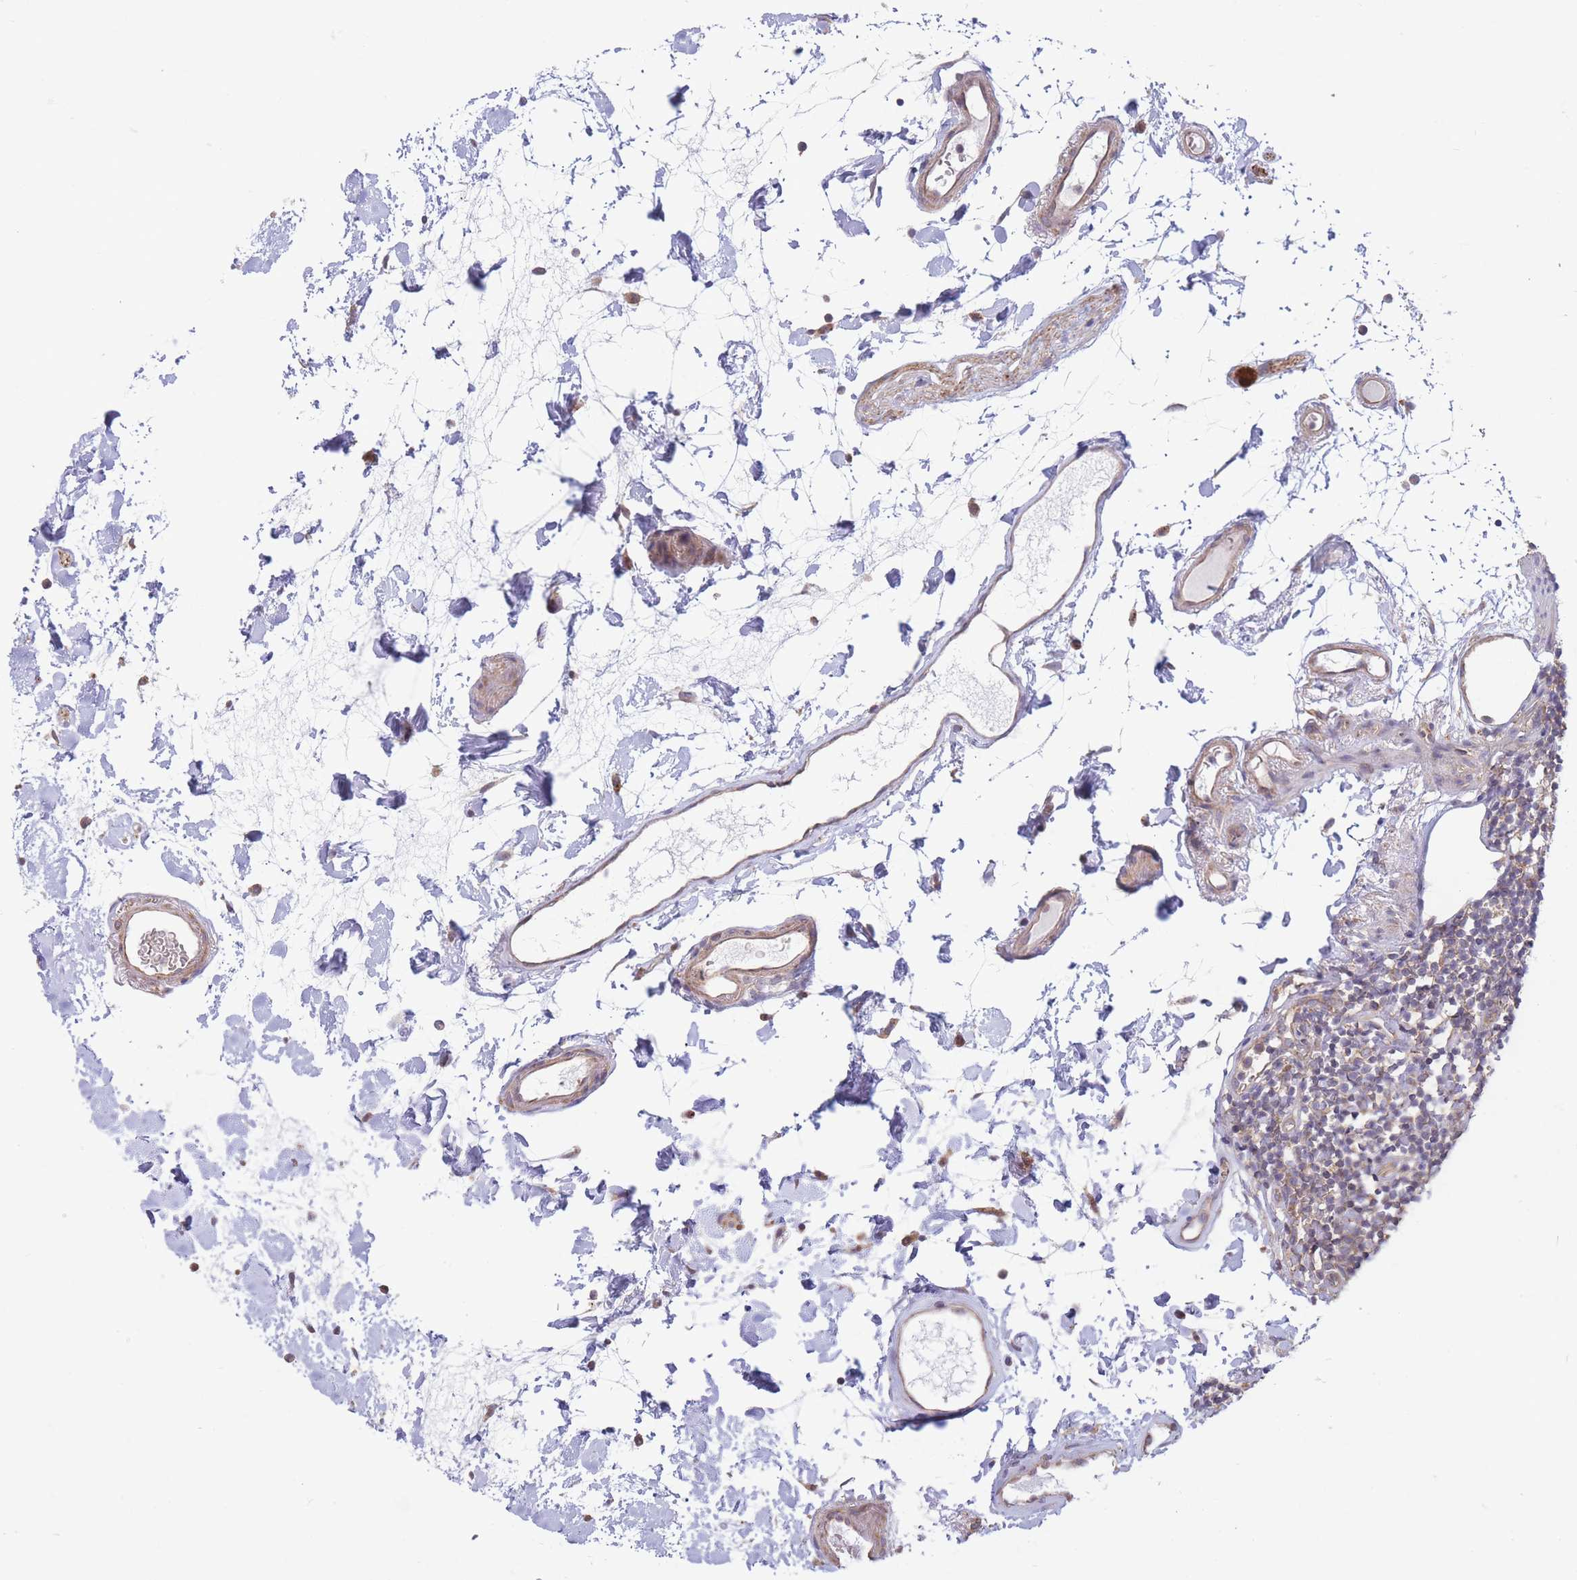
{"staining": {"intensity": "moderate", "quantity": "25%-75%", "location": "cytoplasmic/membranous"}, "tissue": "colon", "cell_type": "Endothelial cells", "image_type": "normal", "snomed": [{"axis": "morphology", "description": "Normal tissue, NOS"}, {"axis": "topography", "description": "Colon"}], "caption": "The immunohistochemical stain shows moderate cytoplasmic/membranous expression in endothelial cells of normal colon.", "gene": "ALS2CL", "patient": {"sex": "female", "age": 84}}